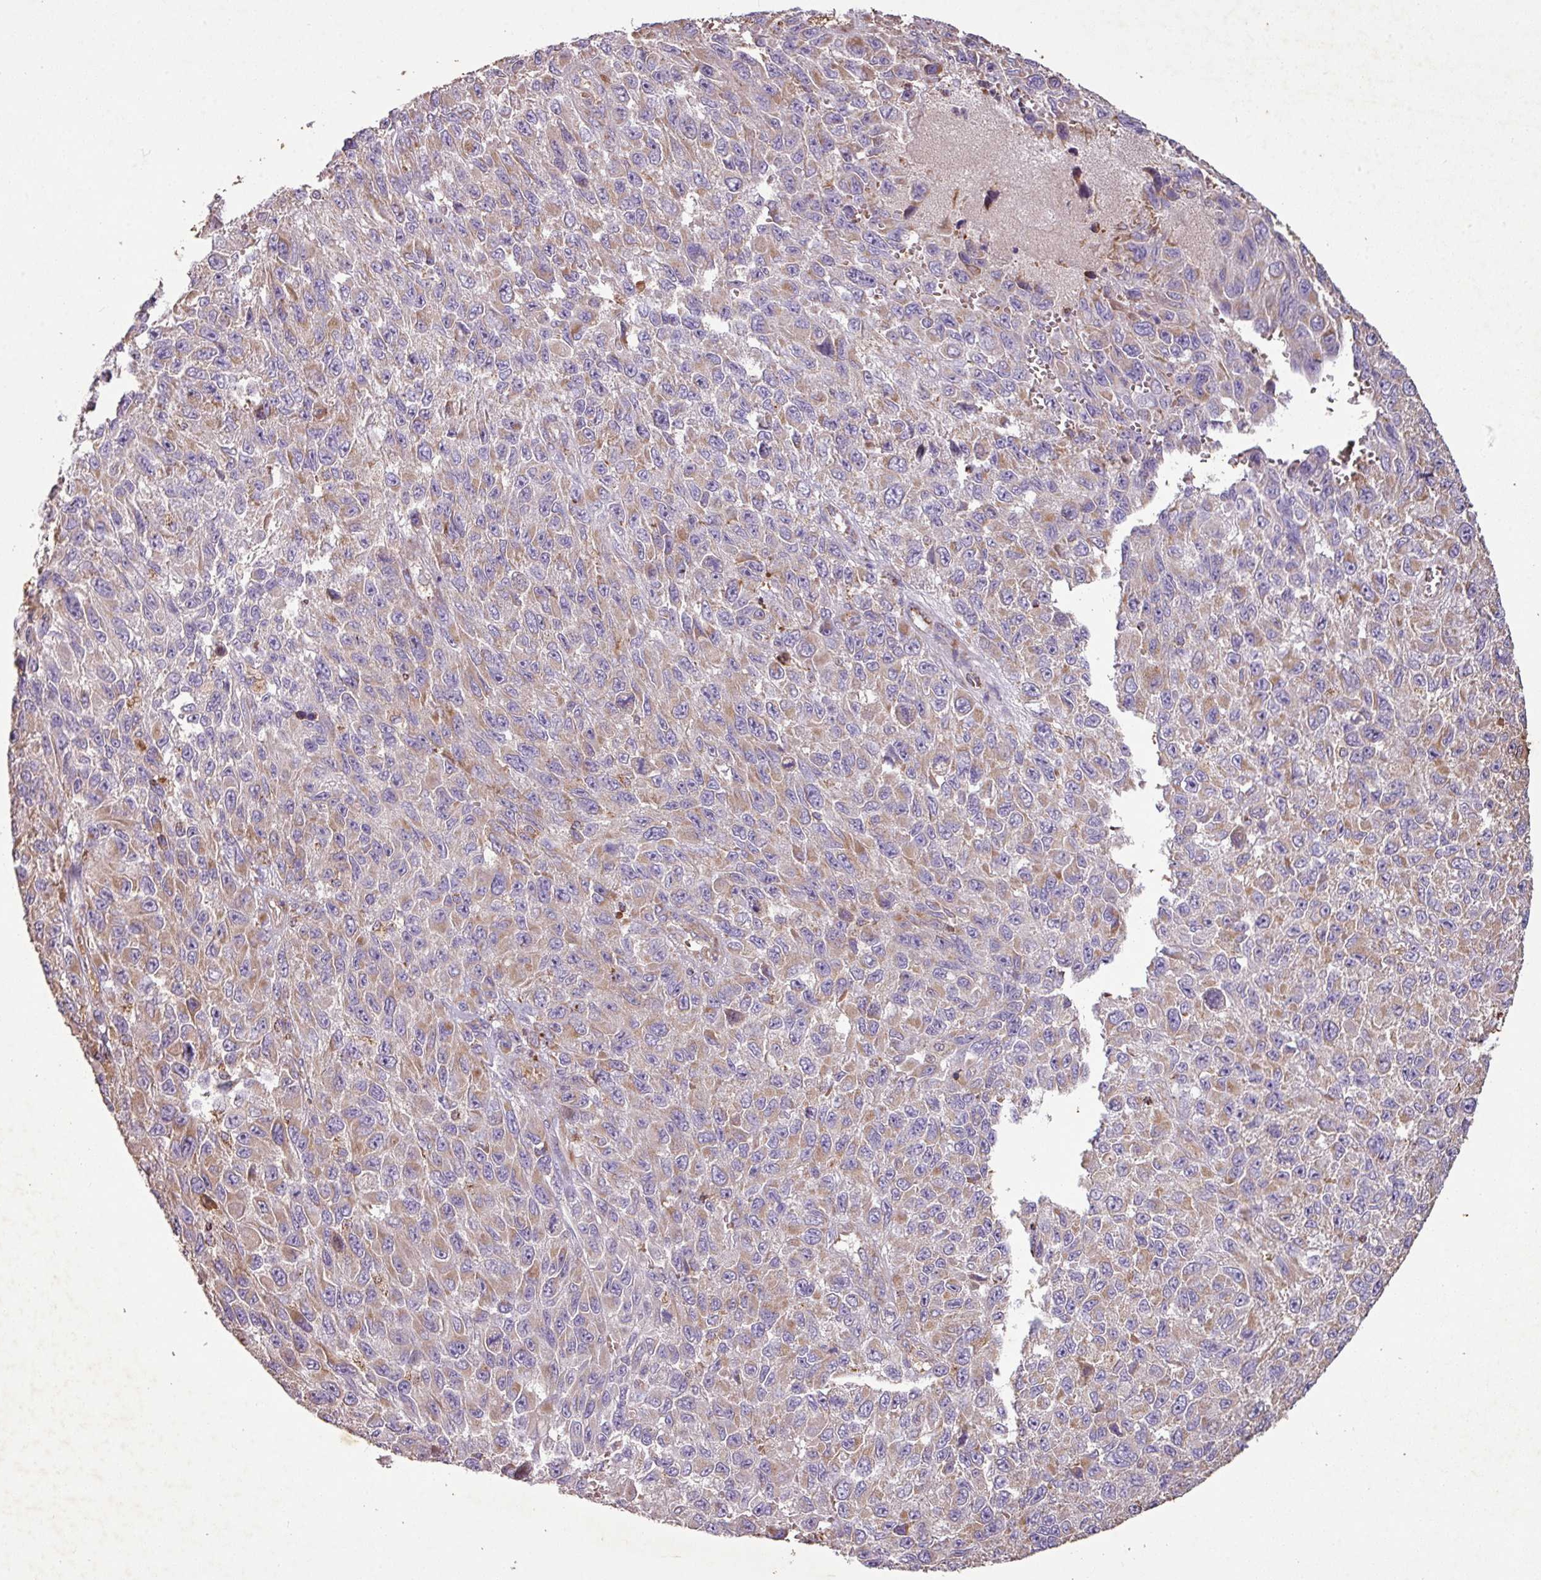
{"staining": {"intensity": "moderate", "quantity": ">75%", "location": "cytoplasmic/membranous"}, "tissue": "melanoma", "cell_type": "Tumor cells", "image_type": "cancer", "snomed": [{"axis": "morphology", "description": "Normal tissue, NOS"}, {"axis": "morphology", "description": "Malignant melanoma, NOS"}, {"axis": "topography", "description": "Skin"}], "caption": "The histopathology image reveals a brown stain indicating the presence of a protein in the cytoplasmic/membranous of tumor cells in malignant melanoma.", "gene": "SQOR", "patient": {"sex": "female", "age": 96}}